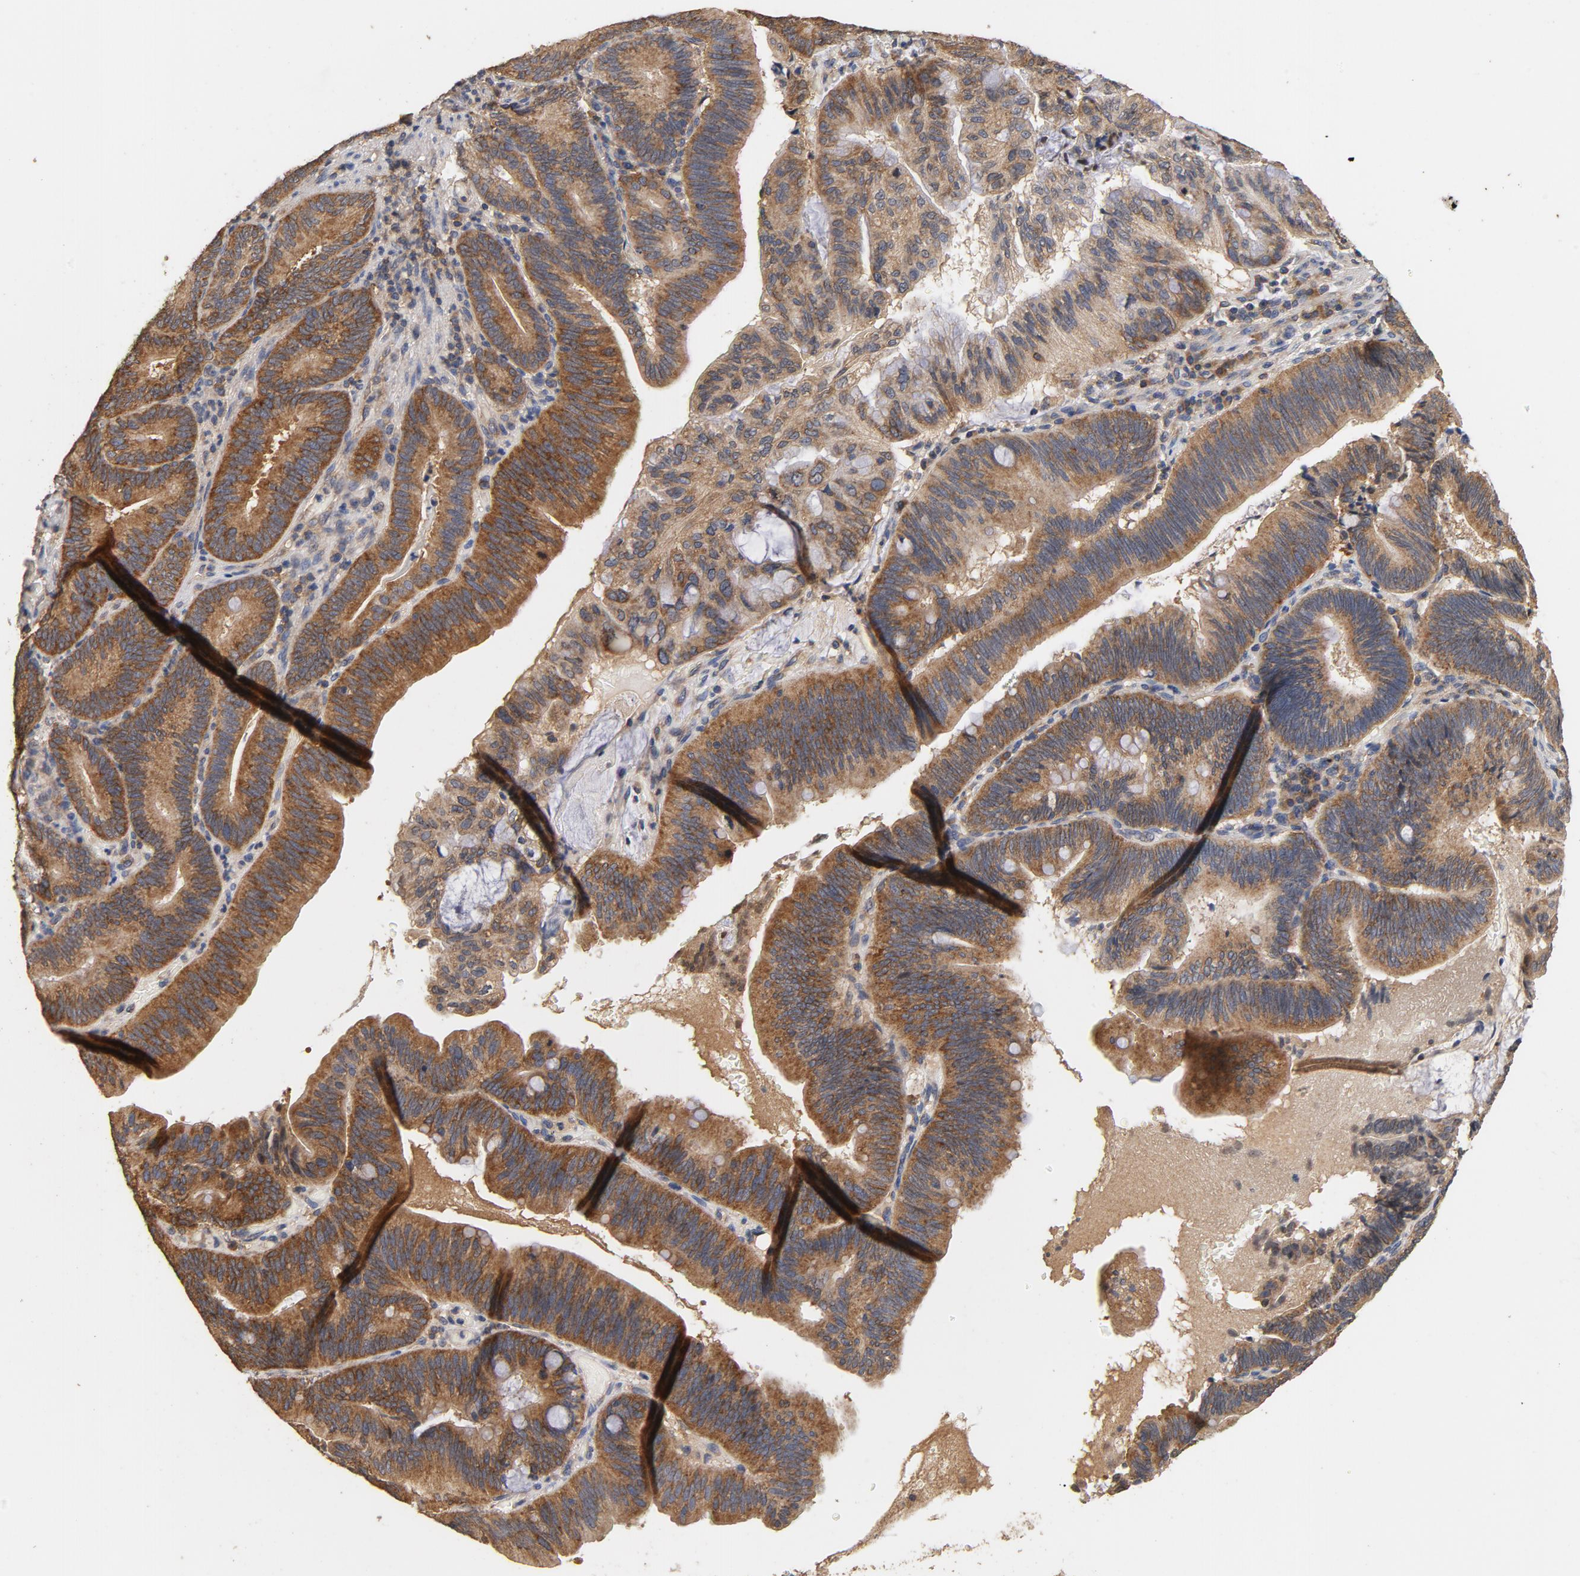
{"staining": {"intensity": "moderate", "quantity": ">75%", "location": "cytoplasmic/membranous"}, "tissue": "pancreatic cancer", "cell_type": "Tumor cells", "image_type": "cancer", "snomed": [{"axis": "morphology", "description": "Adenocarcinoma, NOS"}, {"axis": "topography", "description": "Pancreas"}], "caption": "Pancreatic cancer (adenocarcinoma) tissue displays moderate cytoplasmic/membranous positivity in about >75% of tumor cells", "gene": "DDX6", "patient": {"sex": "male", "age": 82}}